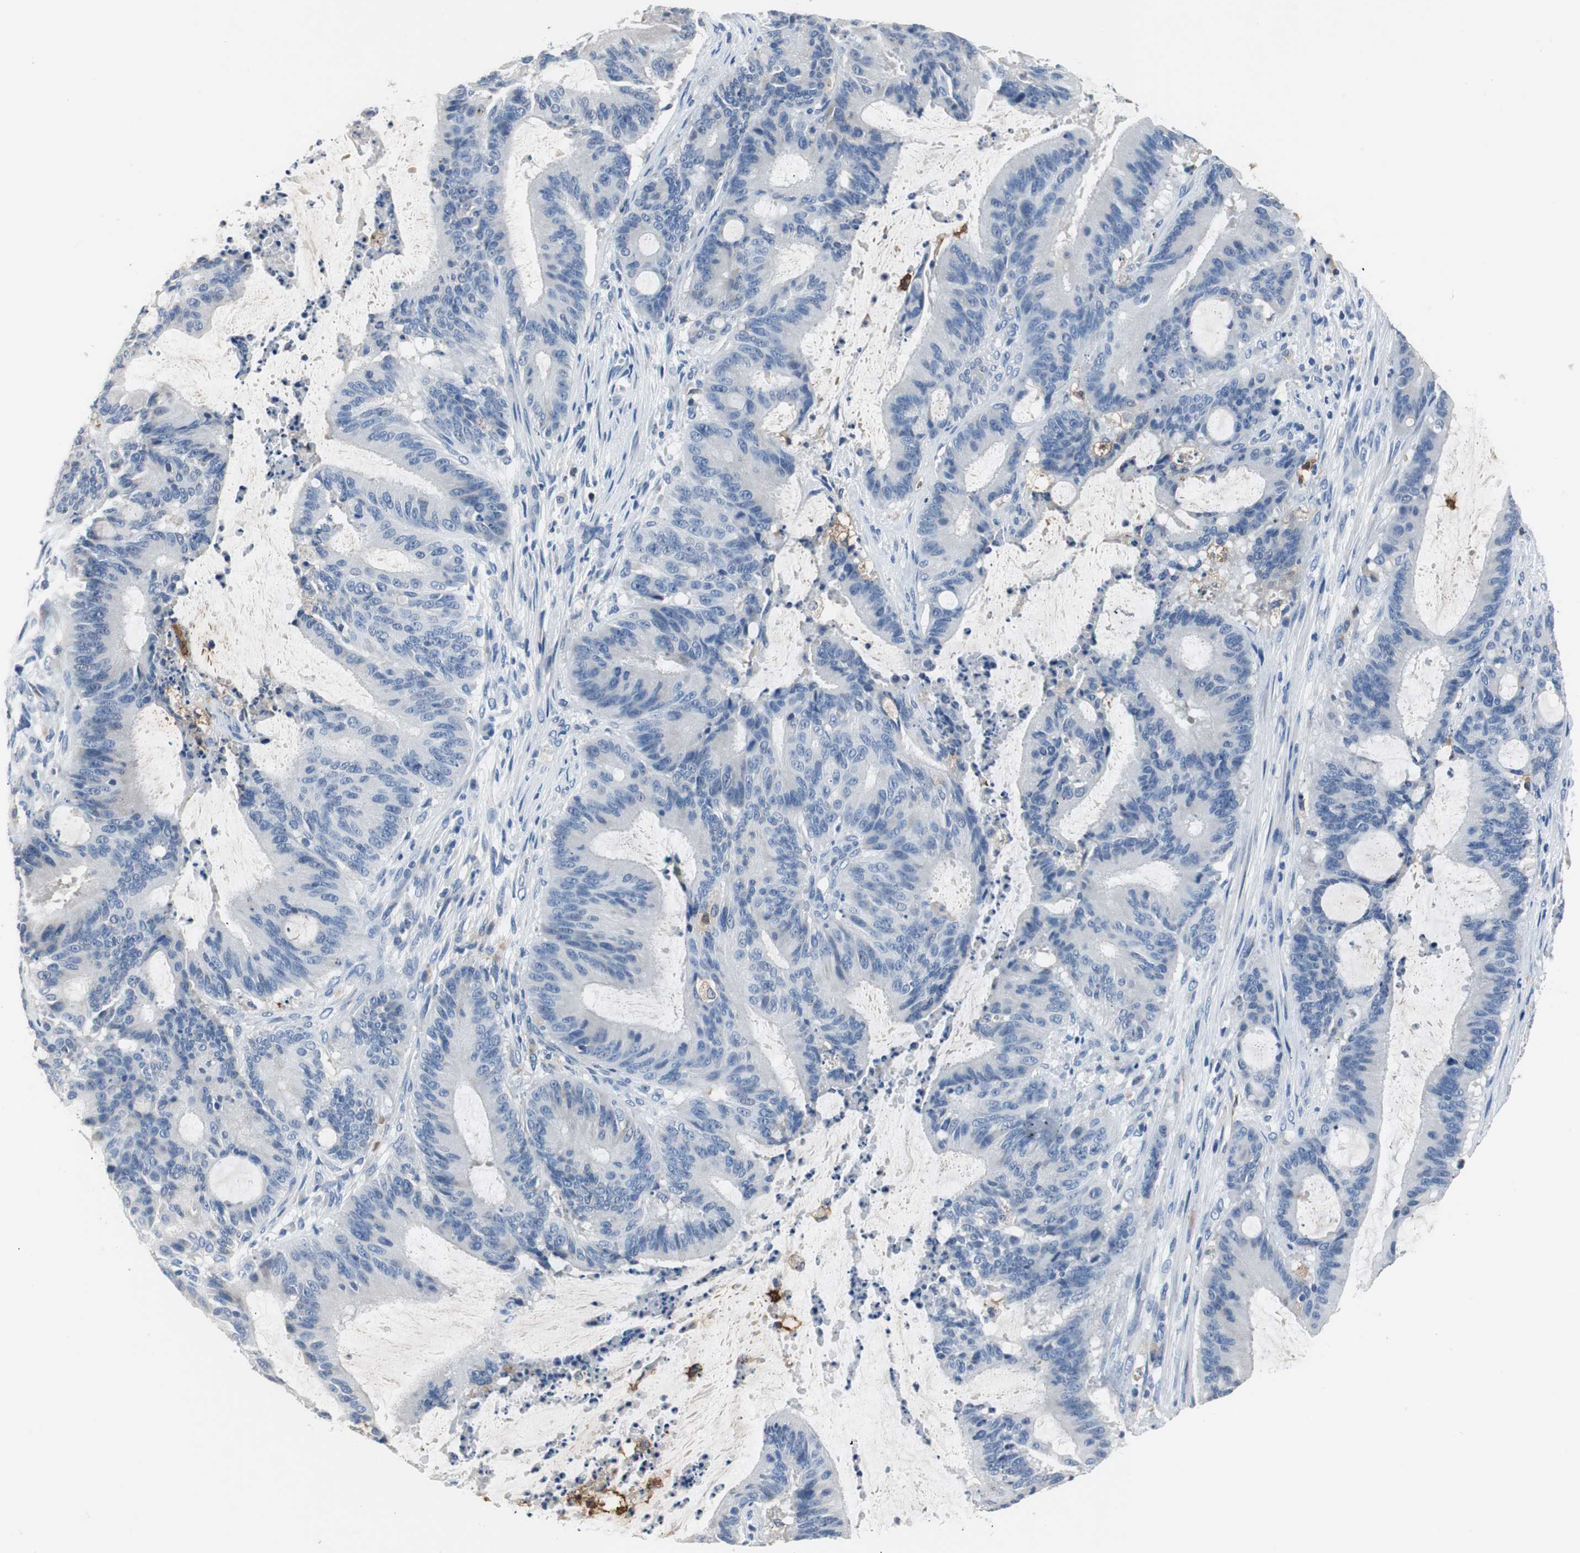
{"staining": {"intensity": "negative", "quantity": "none", "location": "none"}, "tissue": "liver cancer", "cell_type": "Tumor cells", "image_type": "cancer", "snomed": [{"axis": "morphology", "description": "Cholangiocarcinoma"}, {"axis": "topography", "description": "Liver"}], "caption": "Image shows no protein expression in tumor cells of cholangiocarcinoma (liver) tissue.", "gene": "PI15", "patient": {"sex": "female", "age": 73}}